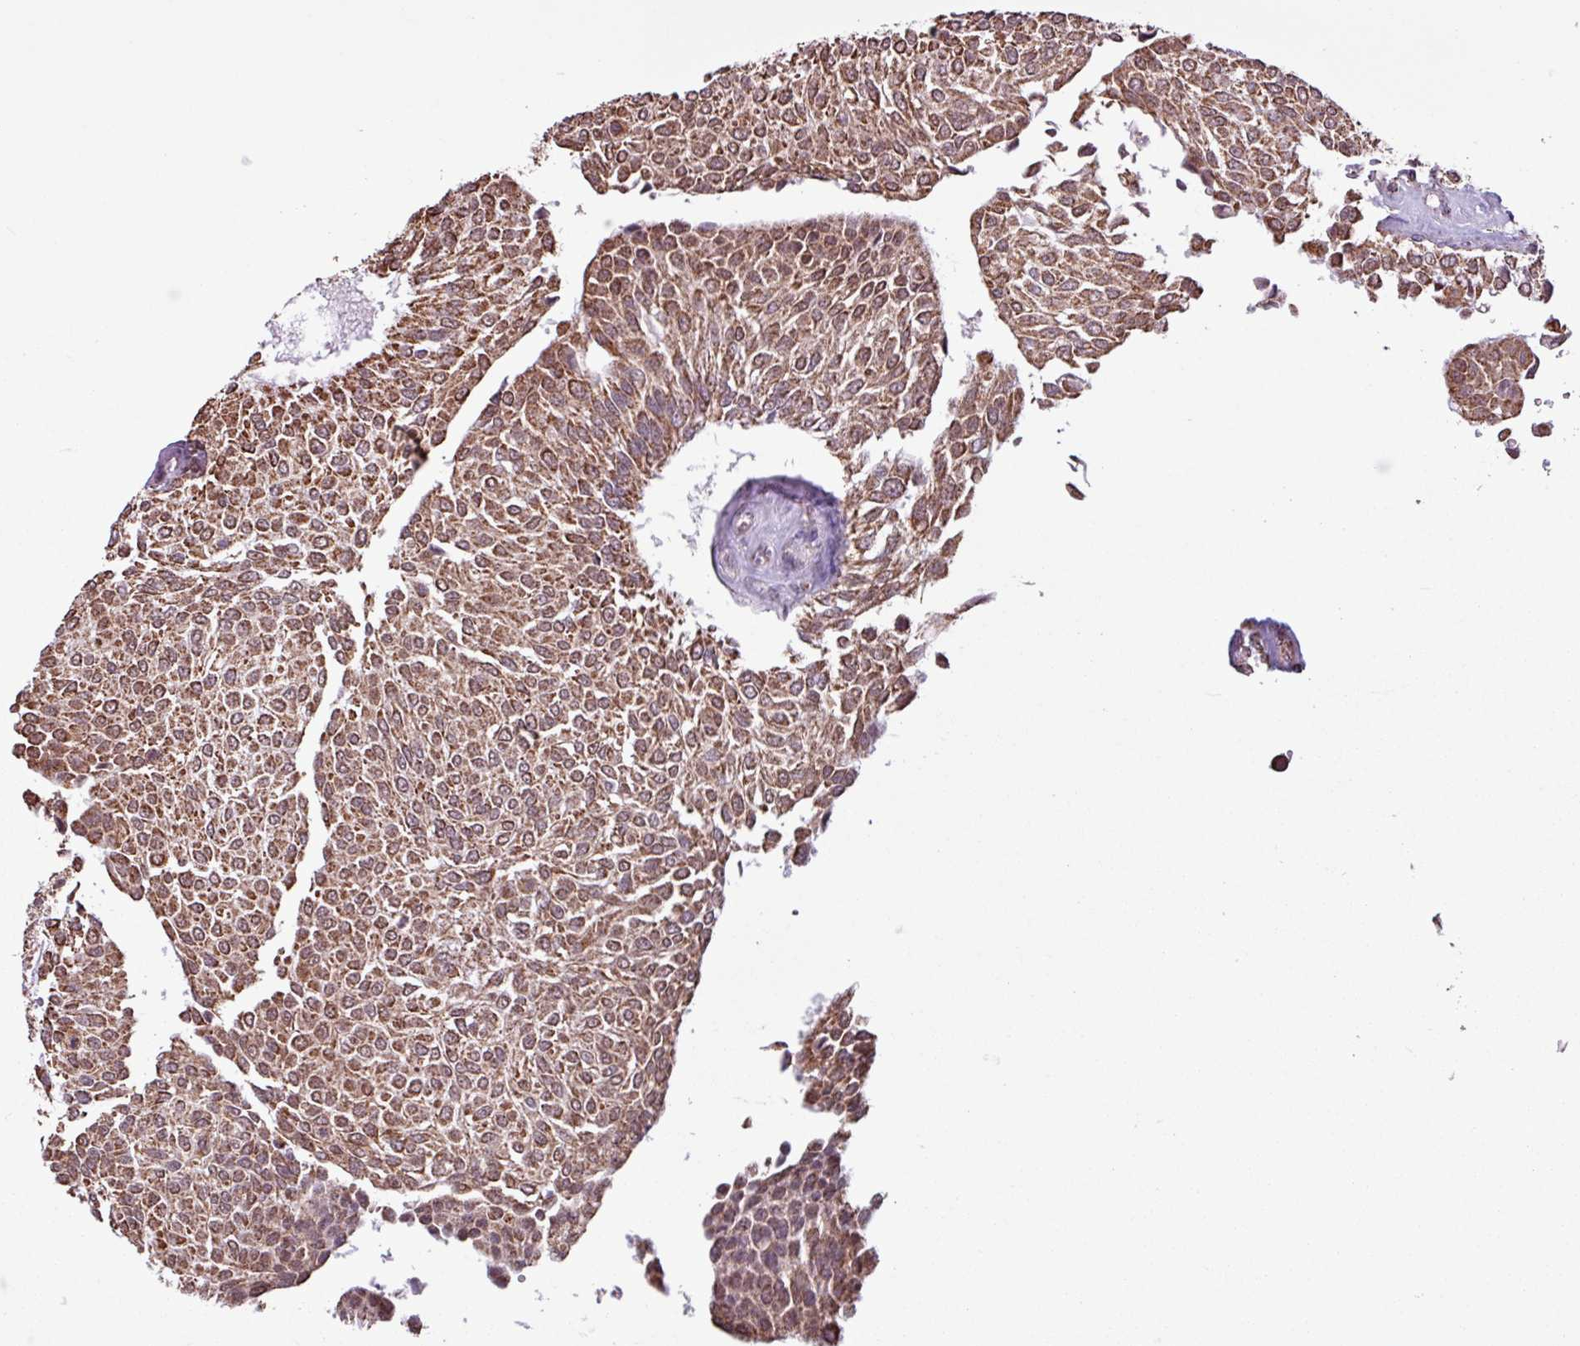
{"staining": {"intensity": "strong", "quantity": ">75%", "location": "cytoplasmic/membranous"}, "tissue": "urothelial cancer", "cell_type": "Tumor cells", "image_type": "cancer", "snomed": [{"axis": "morphology", "description": "Urothelial carcinoma, NOS"}, {"axis": "topography", "description": "Urinary bladder"}], "caption": "A high-resolution image shows immunohistochemistry staining of transitional cell carcinoma, which exhibits strong cytoplasmic/membranous positivity in approximately >75% of tumor cells. (Brightfield microscopy of DAB IHC at high magnification).", "gene": "ALG8", "patient": {"sex": "male", "age": 55}}